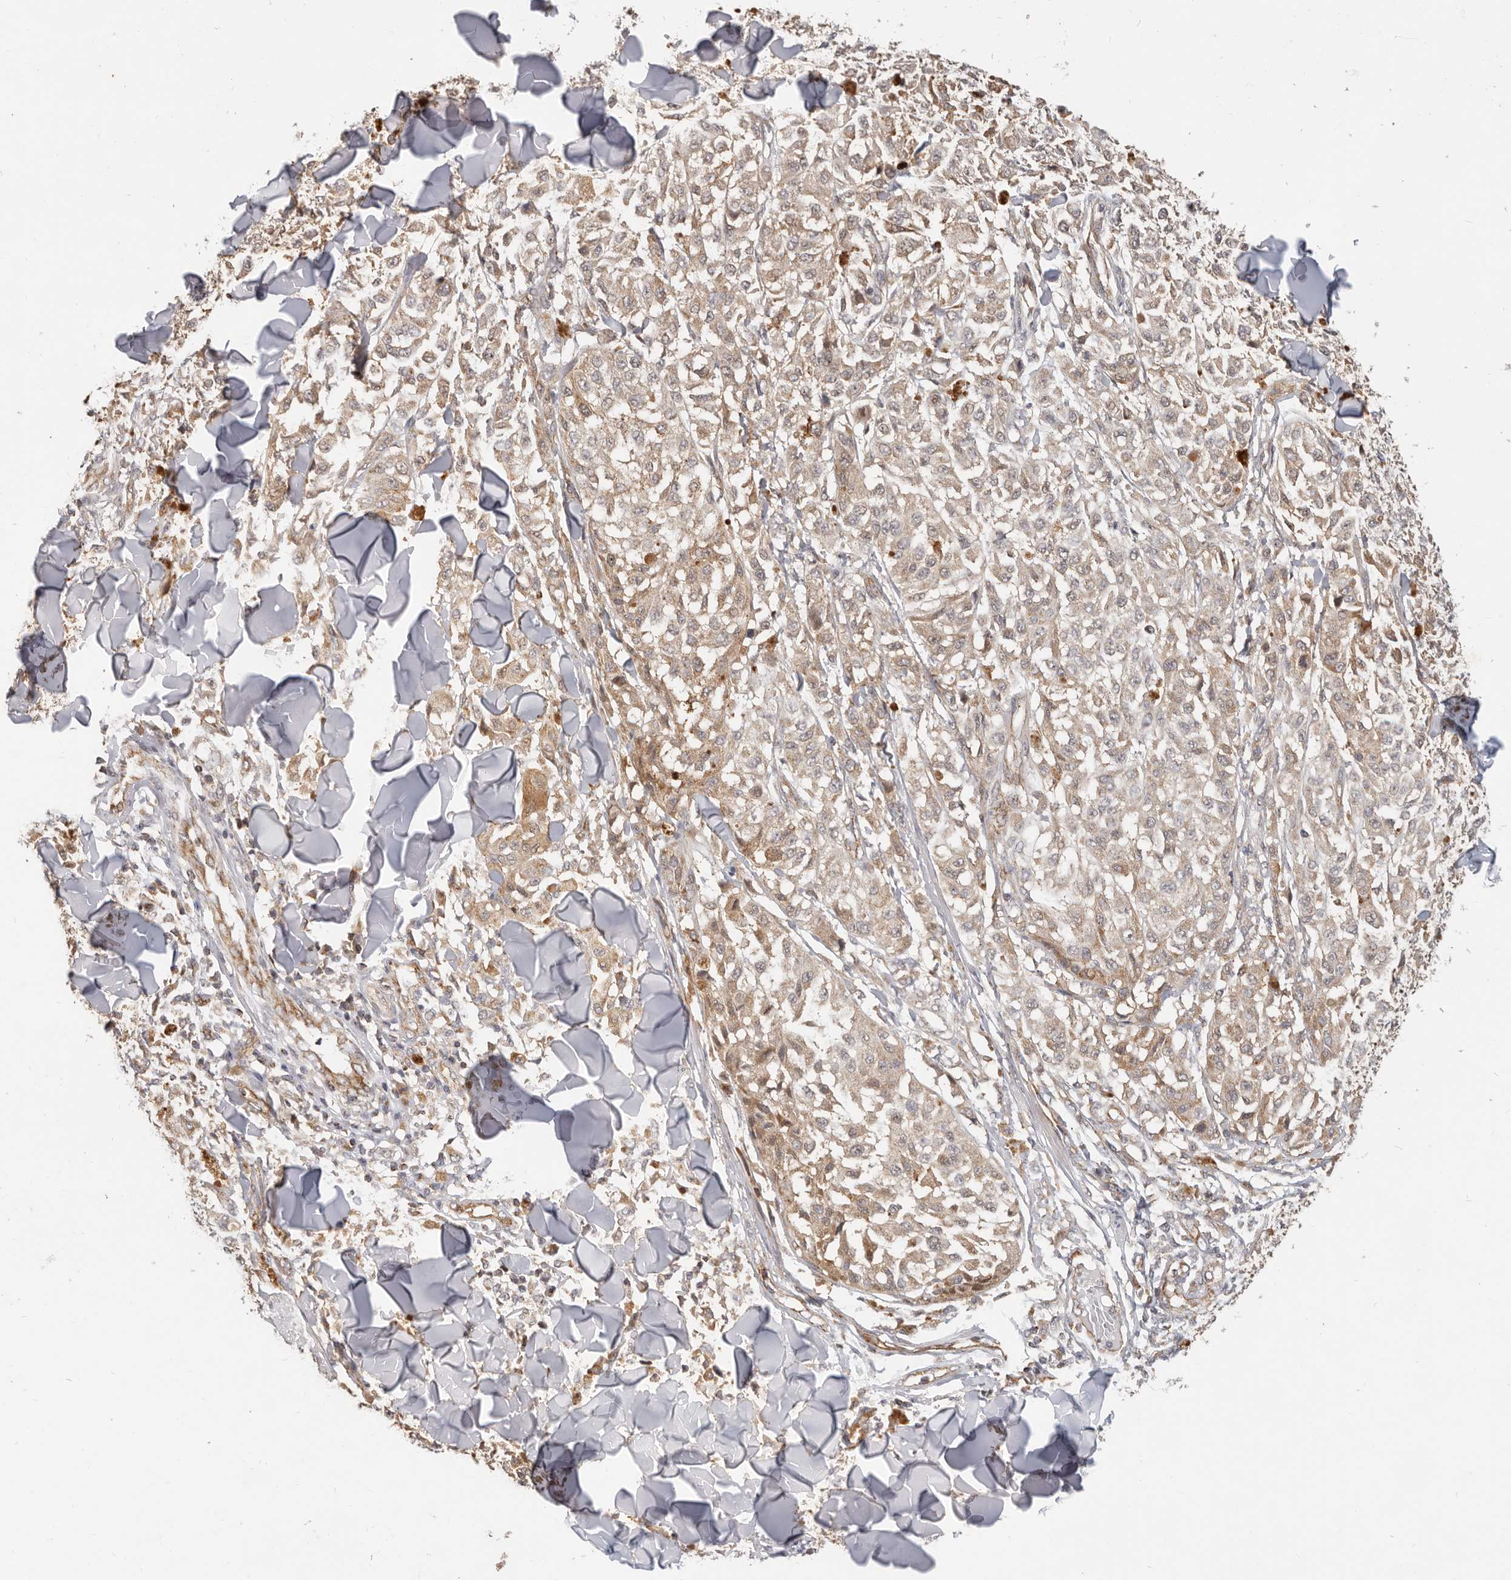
{"staining": {"intensity": "moderate", "quantity": "25%-75%", "location": "cytoplasmic/membranous"}, "tissue": "melanoma", "cell_type": "Tumor cells", "image_type": "cancer", "snomed": [{"axis": "morphology", "description": "Malignant melanoma, NOS"}, {"axis": "topography", "description": "Skin"}], "caption": "This micrograph displays immunohistochemistry (IHC) staining of human melanoma, with medium moderate cytoplasmic/membranous expression in about 25%-75% of tumor cells.", "gene": "USP49", "patient": {"sex": "female", "age": 64}}